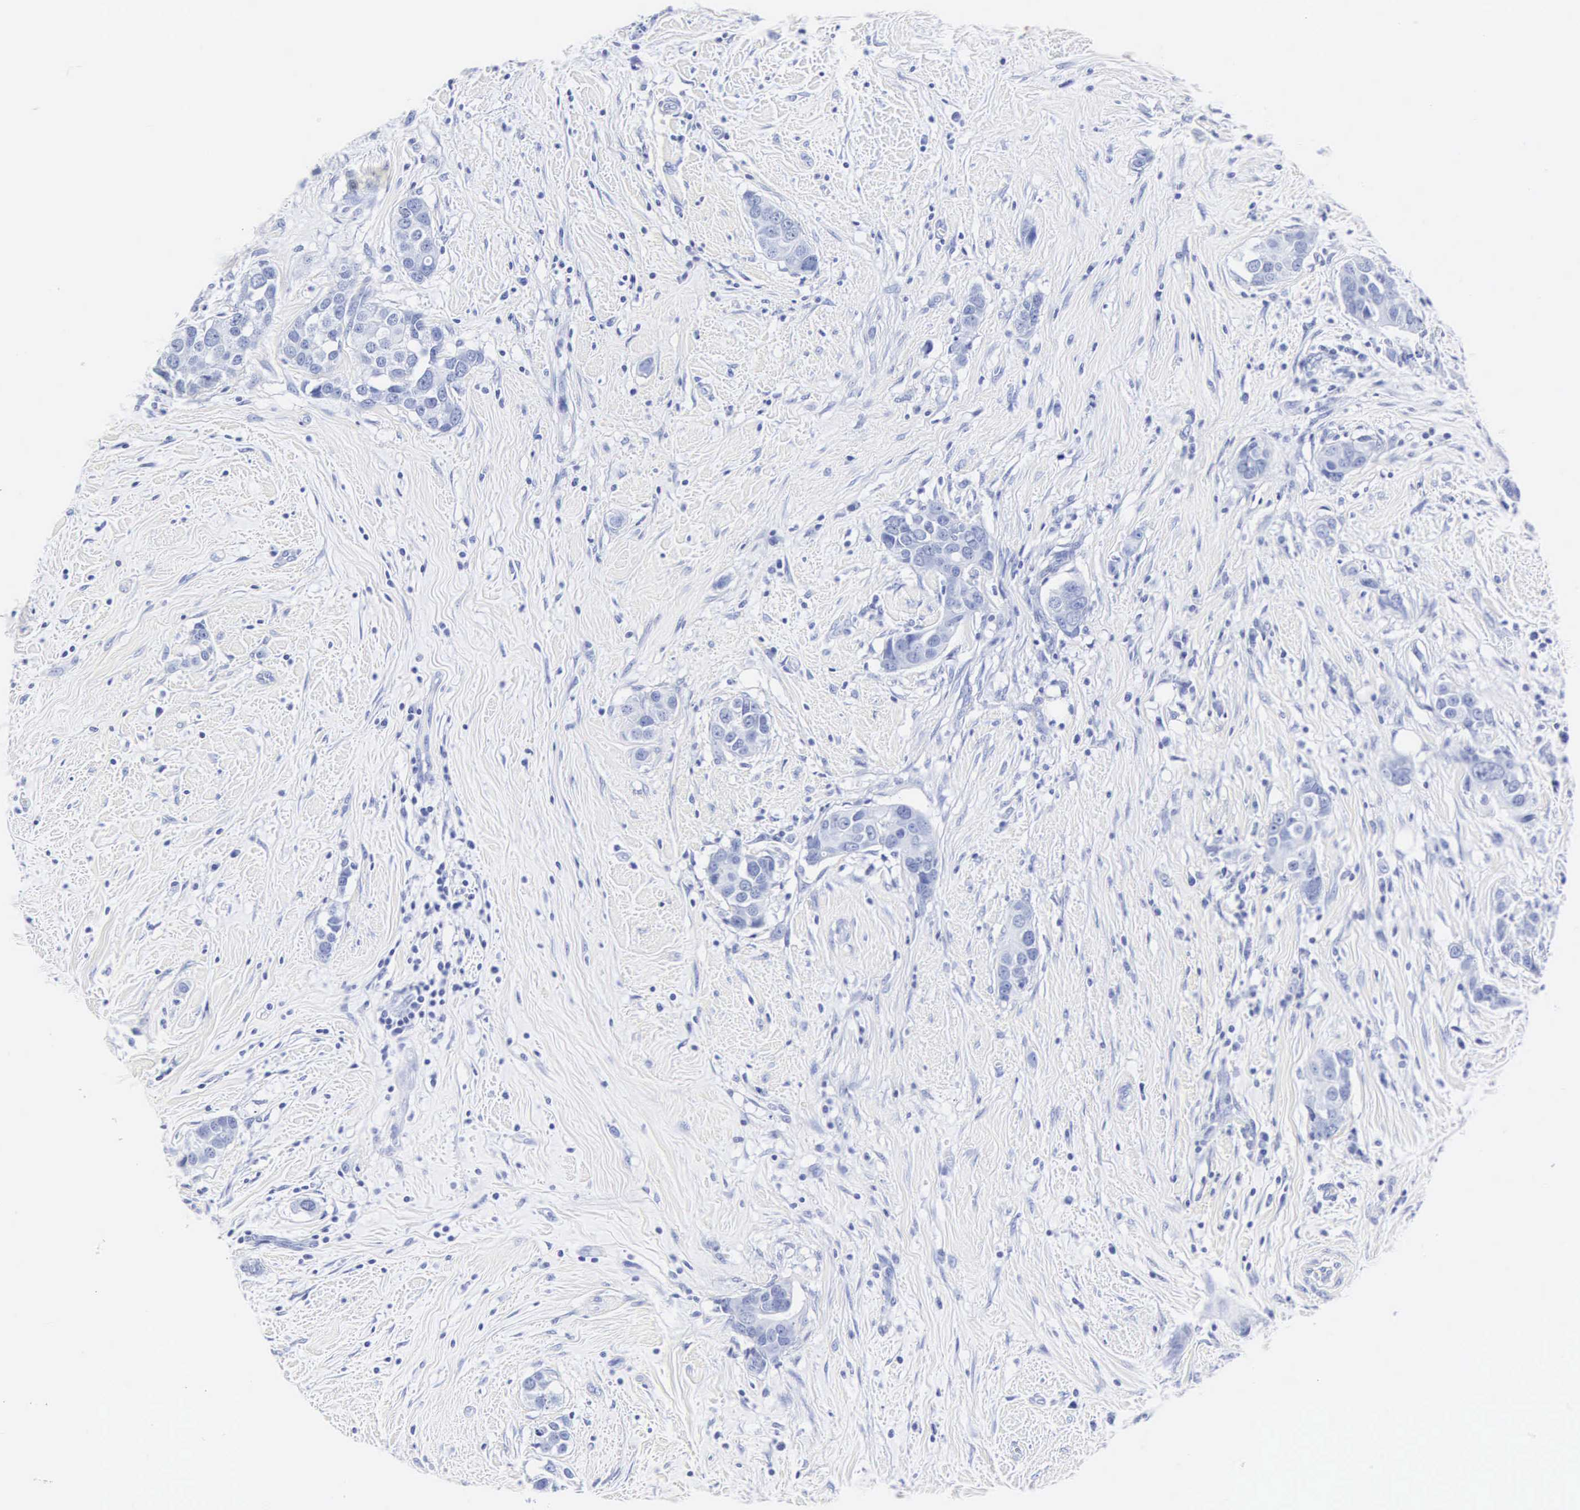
{"staining": {"intensity": "negative", "quantity": "none", "location": "none"}, "tissue": "breast cancer", "cell_type": "Tumor cells", "image_type": "cancer", "snomed": [{"axis": "morphology", "description": "Duct carcinoma"}, {"axis": "topography", "description": "Breast"}], "caption": "Immunohistochemical staining of breast intraductal carcinoma shows no significant staining in tumor cells.", "gene": "INS", "patient": {"sex": "female", "age": 55}}